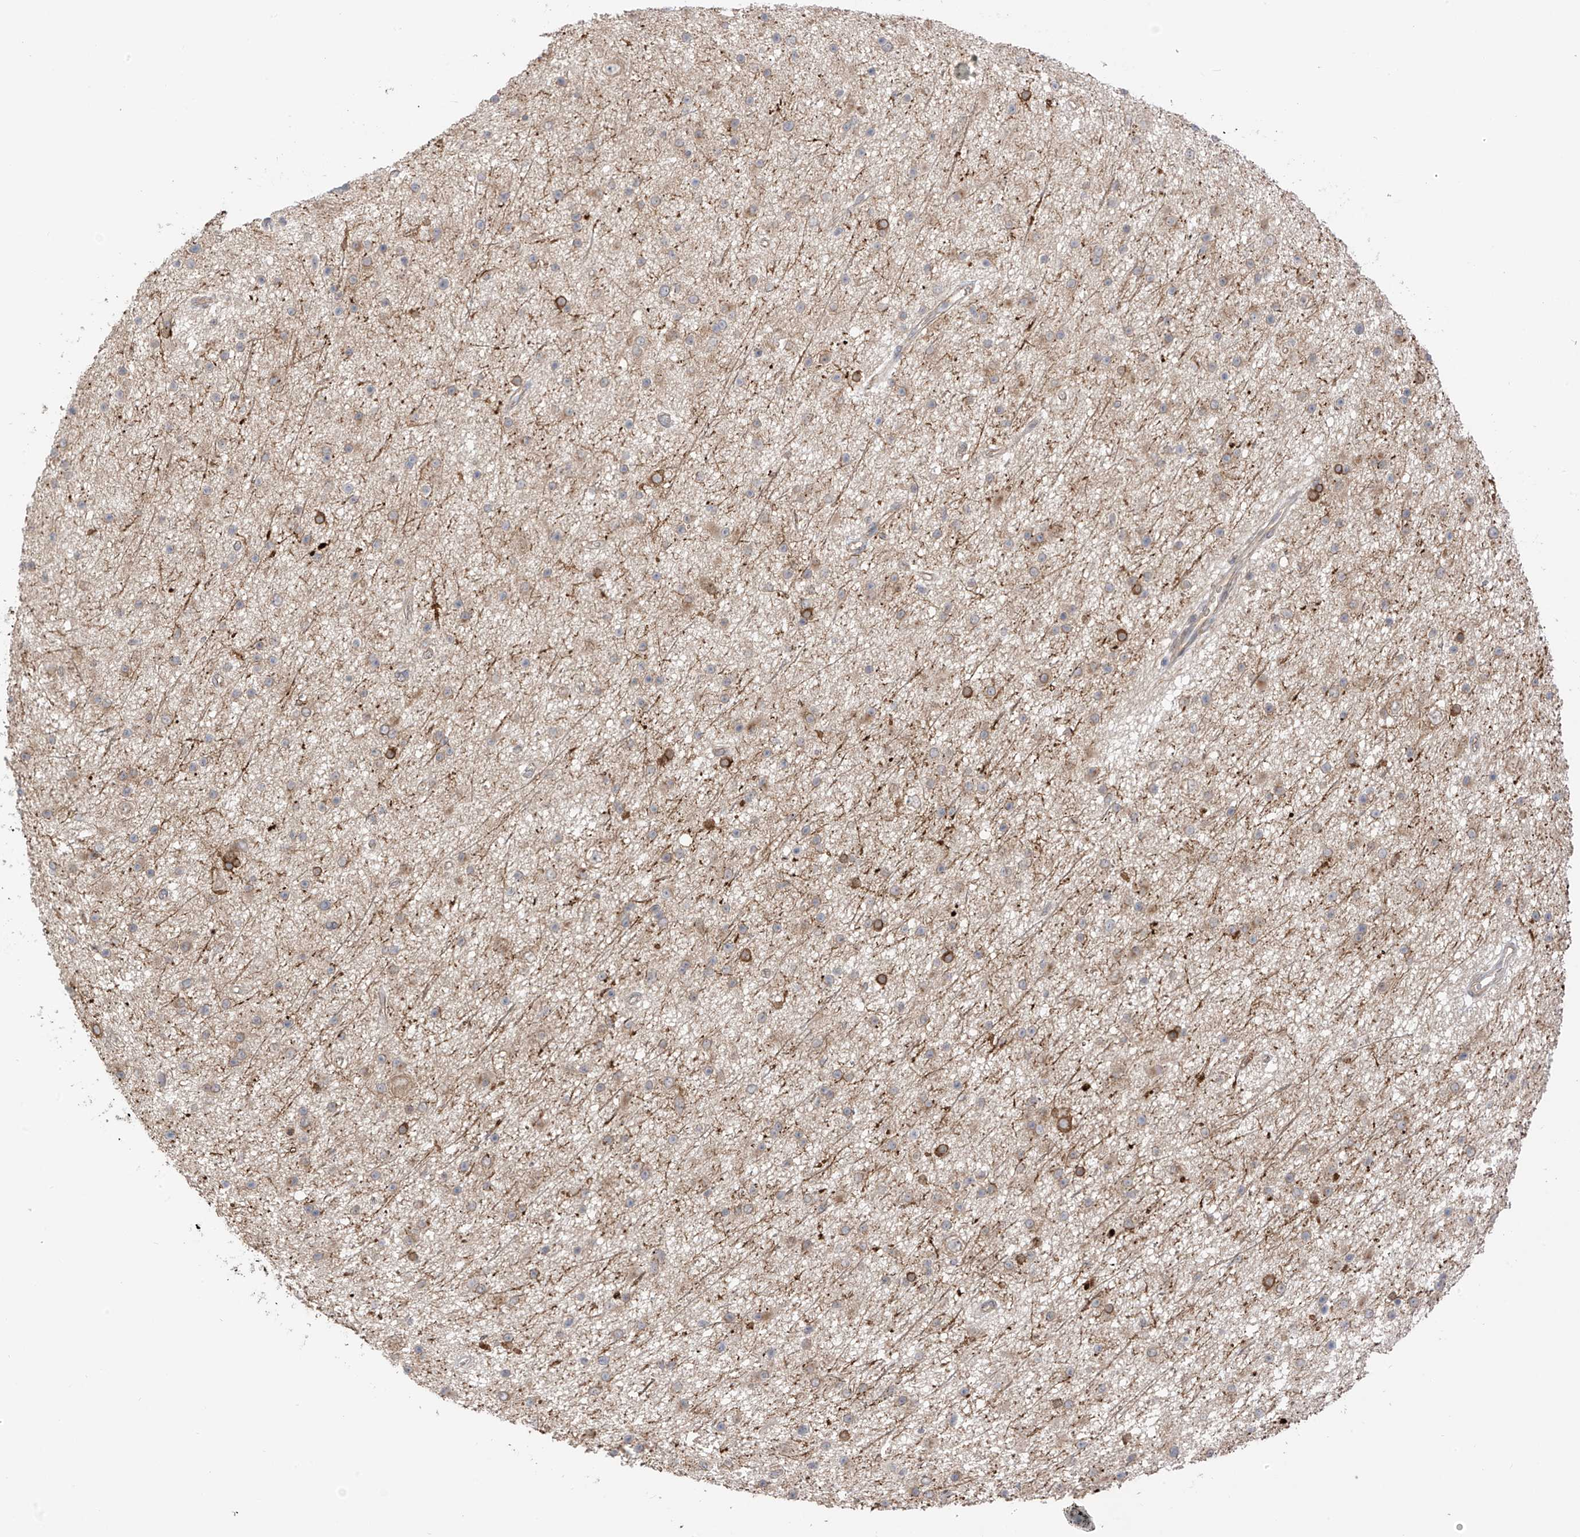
{"staining": {"intensity": "weak", "quantity": "25%-75%", "location": "cytoplasmic/membranous"}, "tissue": "glioma", "cell_type": "Tumor cells", "image_type": "cancer", "snomed": [{"axis": "morphology", "description": "Glioma, malignant, Low grade"}, {"axis": "topography", "description": "Cerebral cortex"}], "caption": "Glioma stained with a protein marker exhibits weak staining in tumor cells.", "gene": "NALCN", "patient": {"sex": "female", "age": 39}}